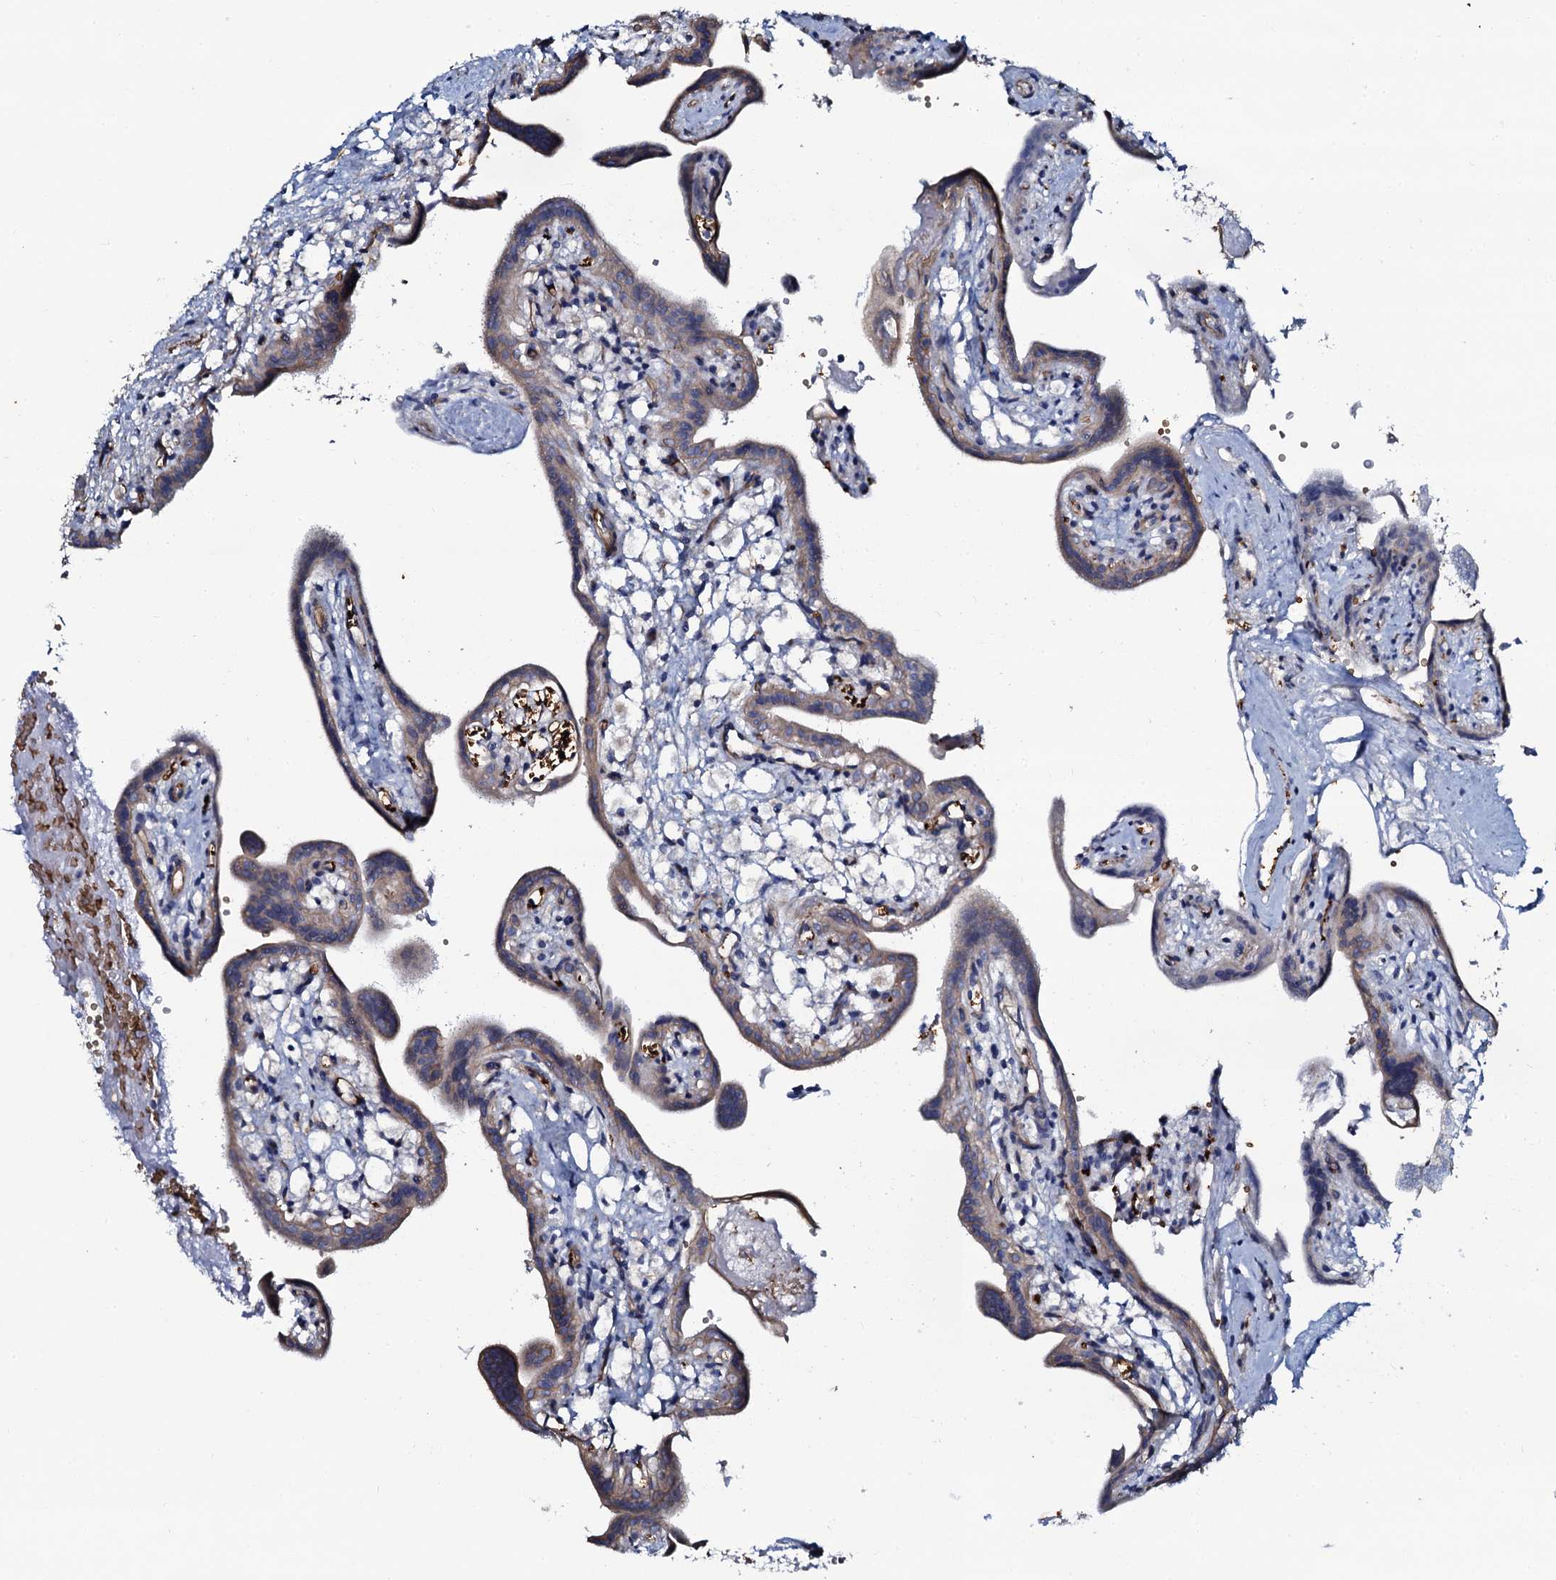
{"staining": {"intensity": "moderate", "quantity": "25%-75%", "location": "cytoplasmic/membranous"}, "tissue": "placenta", "cell_type": "Trophoblastic cells", "image_type": "normal", "snomed": [{"axis": "morphology", "description": "Normal tissue, NOS"}, {"axis": "topography", "description": "Placenta"}], "caption": "Trophoblastic cells reveal moderate cytoplasmic/membranous expression in about 25%-75% of cells in normal placenta. (DAB = brown stain, brightfield microscopy at high magnification).", "gene": "C10orf88", "patient": {"sex": "female", "age": 37}}